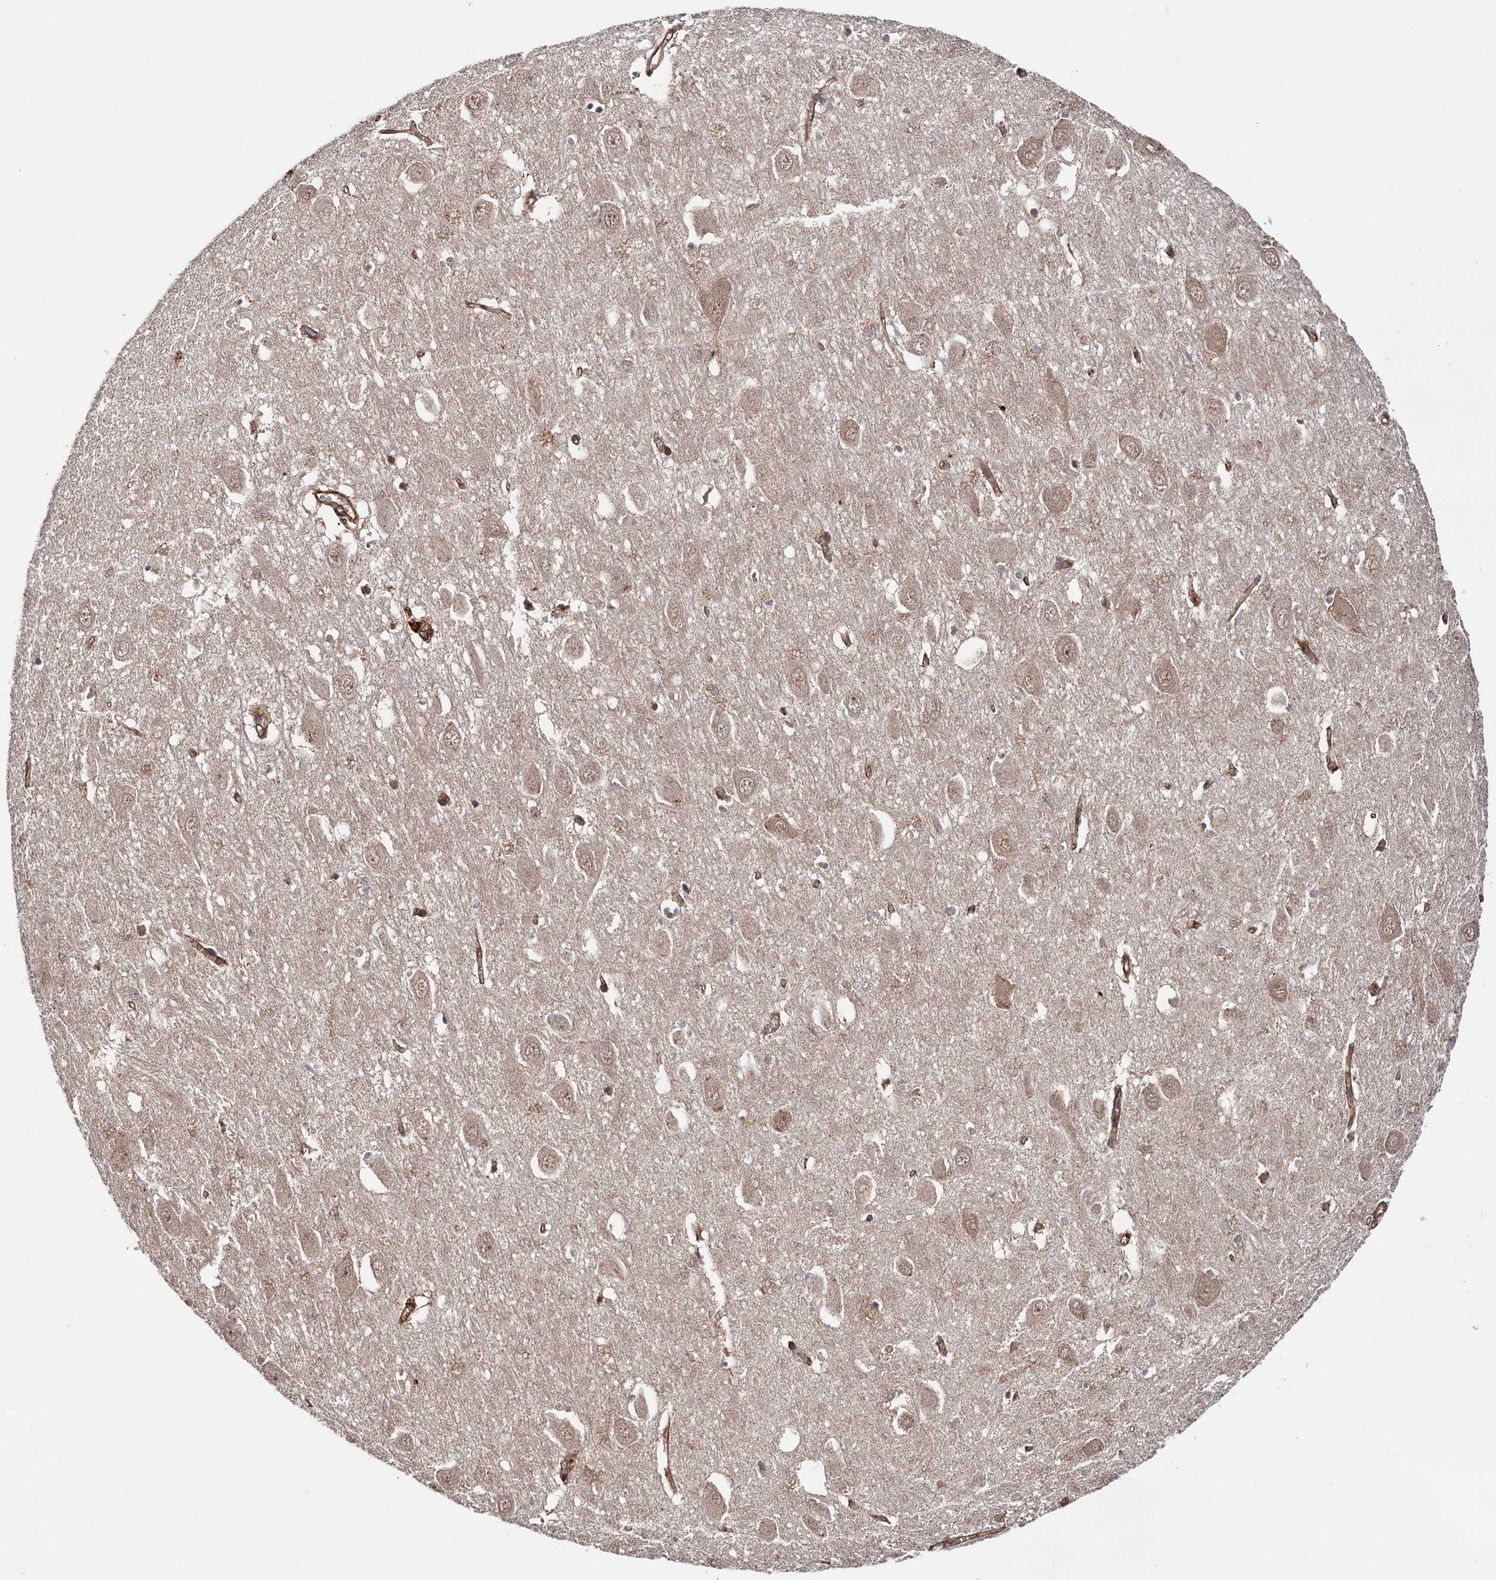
{"staining": {"intensity": "moderate", "quantity": "<25%", "location": "cytoplasmic/membranous,nuclear"}, "tissue": "hippocampus", "cell_type": "Glial cells", "image_type": "normal", "snomed": [{"axis": "morphology", "description": "Normal tissue, NOS"}, {"axis": "topography", "description": "Hippocampus"}], "caption": "The histopathology image displays immunohistochemical staining of unremarkable hippocampus. There is moderate cytoplasmic/membranous,nuclear staining is seen in approximately <25% of glial cells. Ihc stains the protein of interest in brown and the nuclei are stained blue.", "gene": "ATP8B4", "patient": {"sex": "female", "age": 64}}